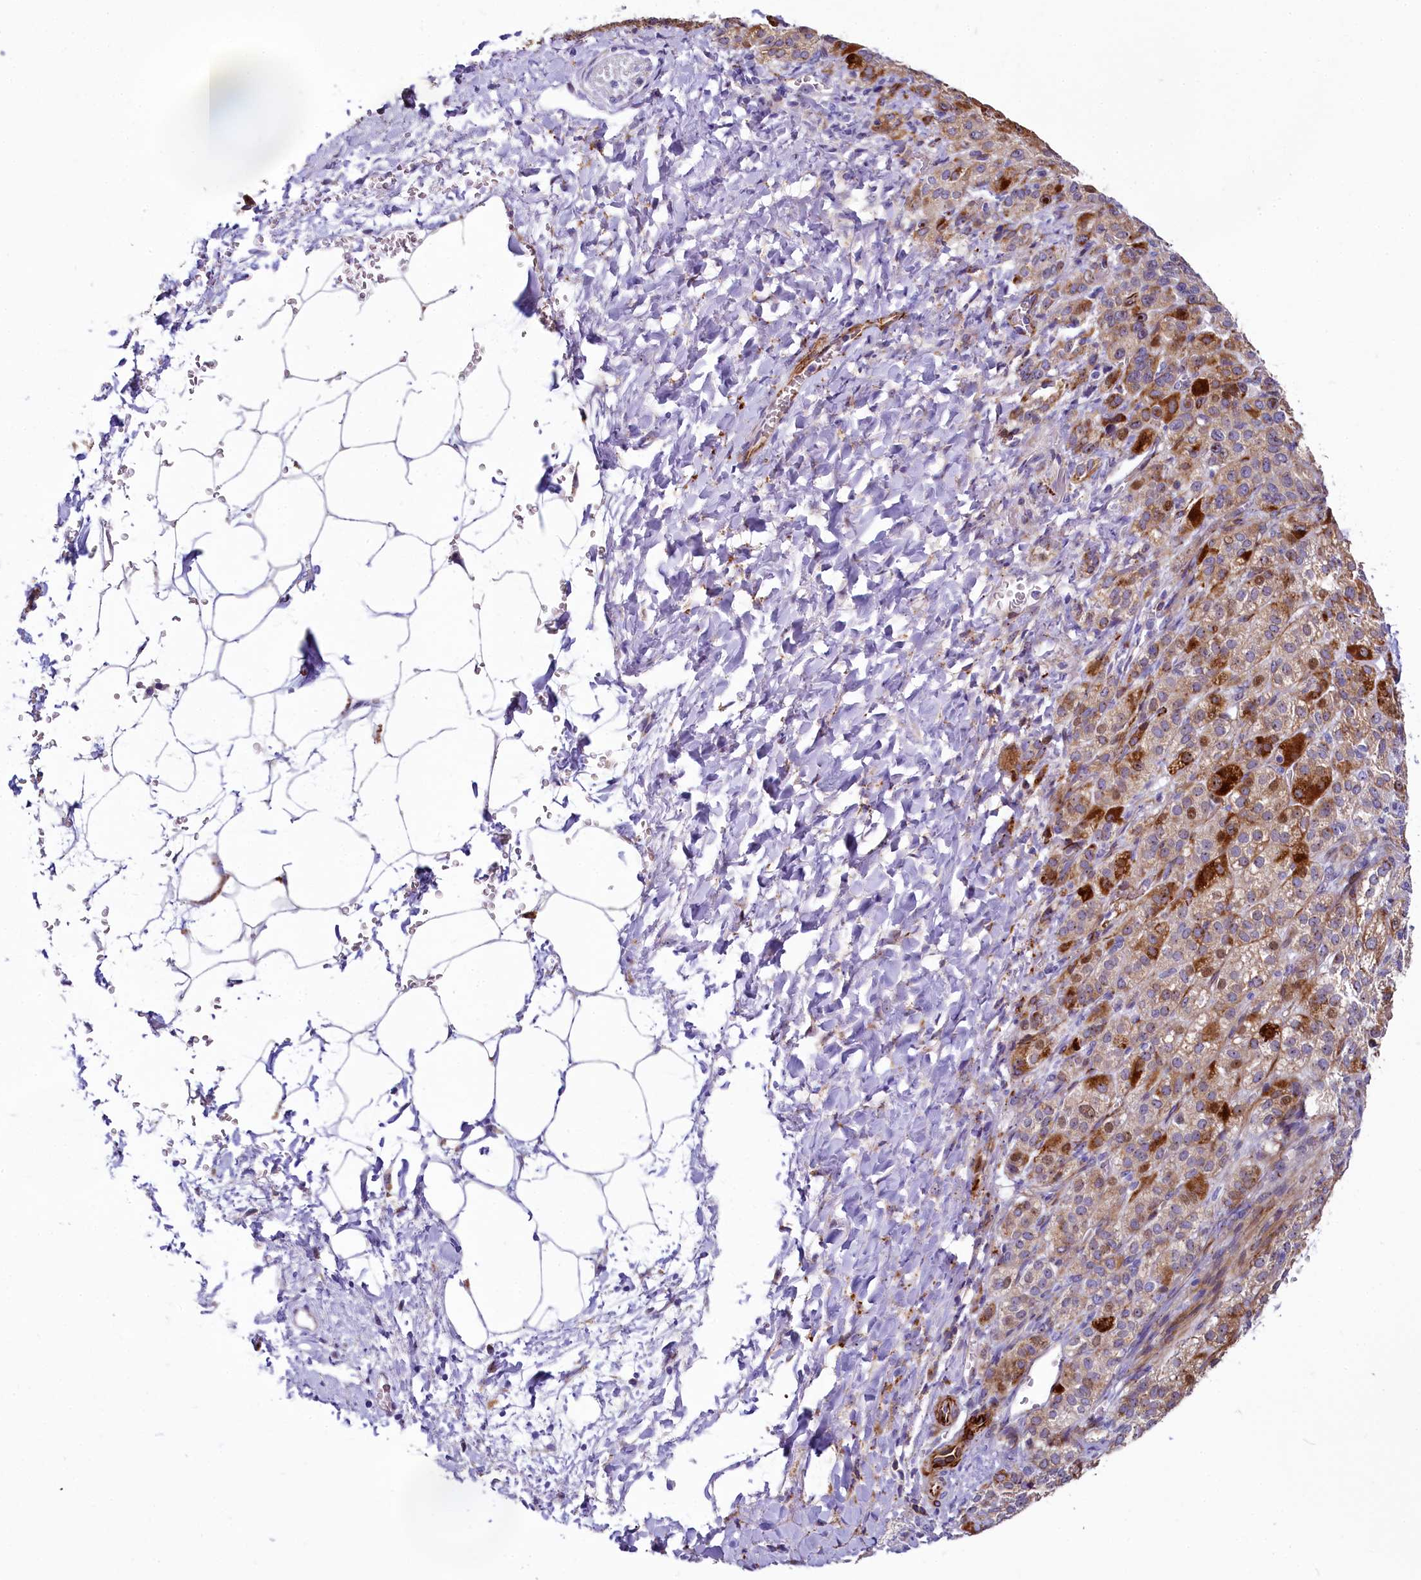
{"staining": {"intensity": "moderate", "quantity": "25%-75%", "location": "cytoplasmic/membranous,nuclear"}, "tissue": "adrenal gland", "cell_type": "Glandular cells", "image_type": "normal", "snomed": [{"axis": "morphology", "description": "Normal tissue, NOS"}, {"axis": "topography", "description": "Adrenal gland"}], "caption": "Moderate cytoplasmic/membranous,nuclear staining for a protein is appreciated in about 25%-75% of glandular cells of benign adrenal gland using immunohistochemistry (IHC).", "gene": "SH3TC2", "patient": {"sex": "female", "age": 57}}